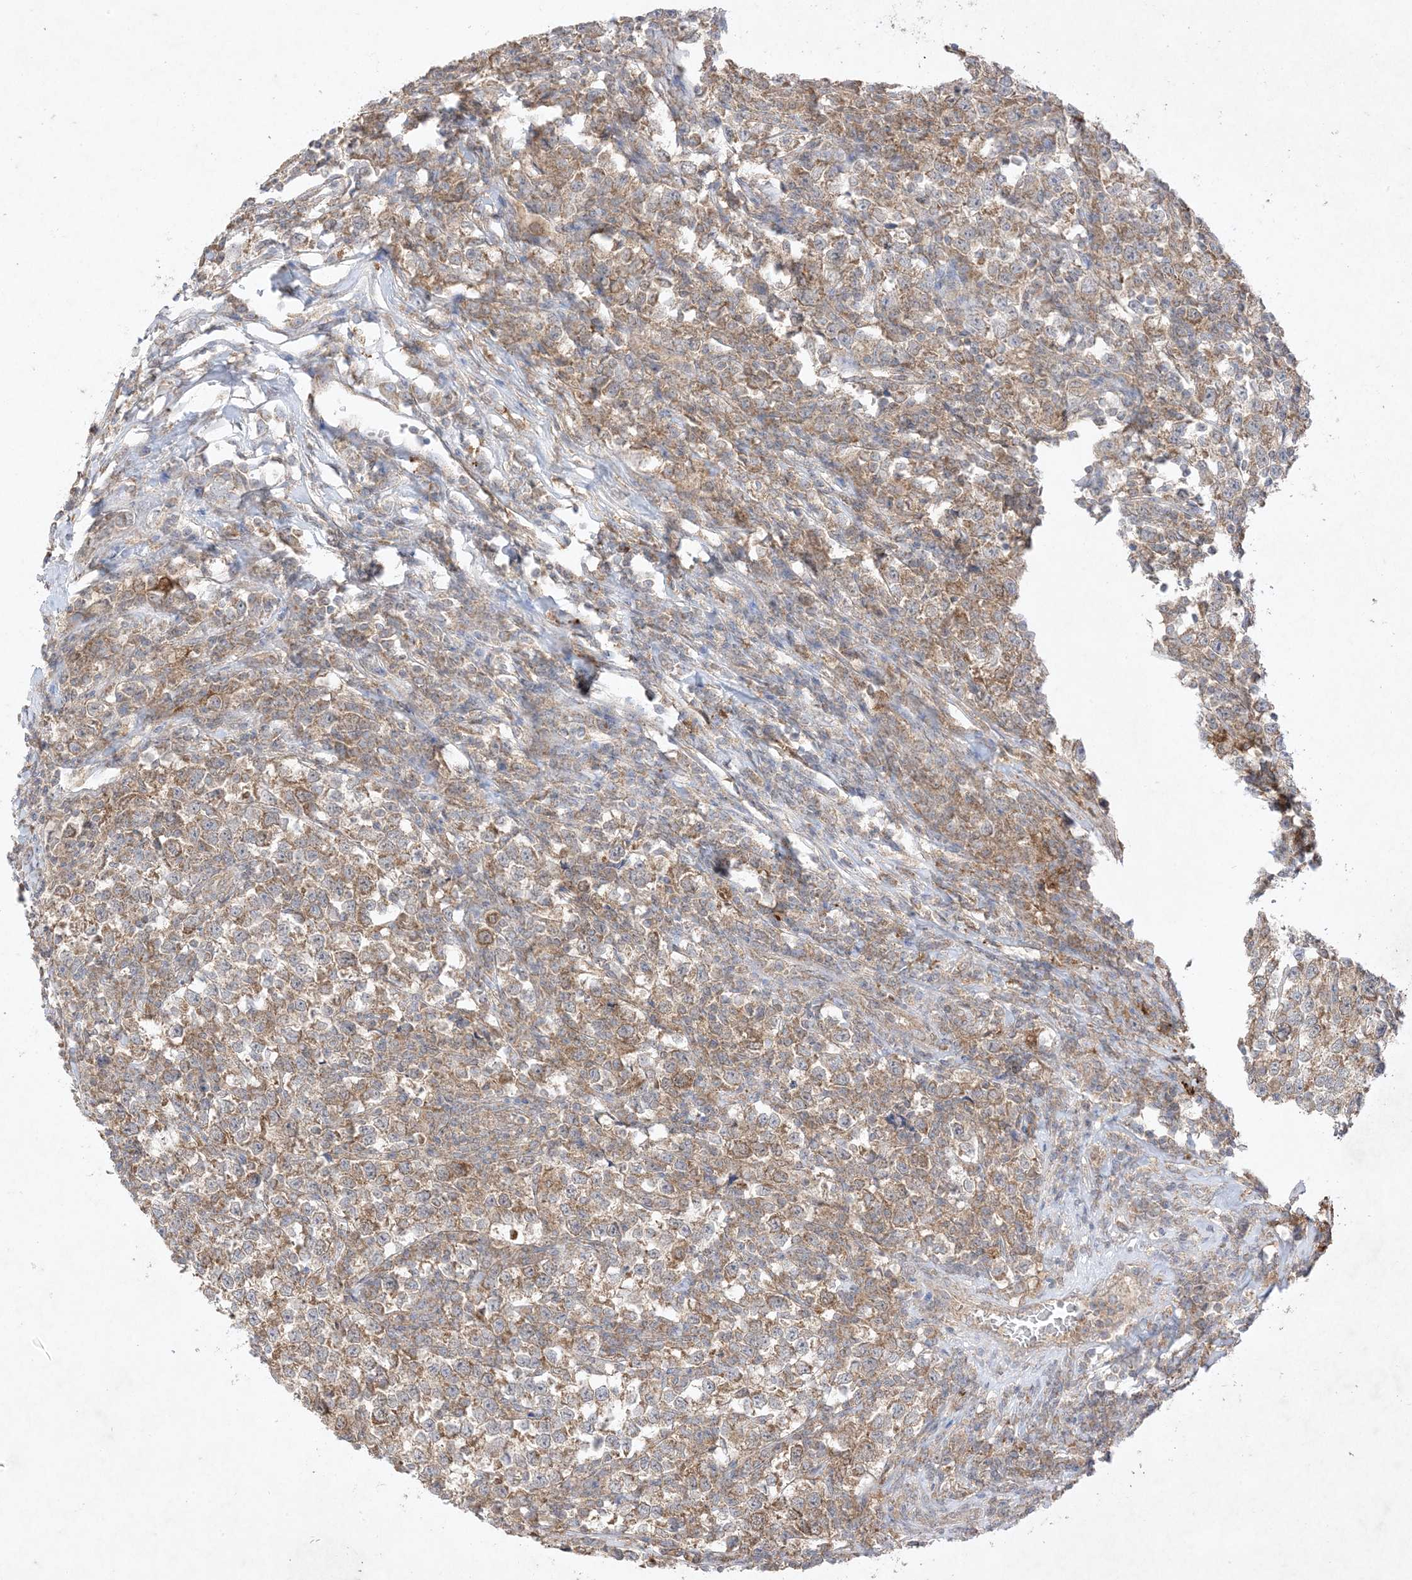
{"staining": {"intensity": "moderate", "quantity": ">75%", "location": "cytoplasmic/membranous"}, "tissue": "testis cancer", "cell_type": "Tumor cells", "image_type": "cancer", "snomed": [{"axis": "morphology", "description": "Normal tissue, NOS"}, {"axis": "morphology", "description": "Seminoma, NOS"}, {"axis": "topography", "description": "Testis"}], "caption": "Moderate cytoplasmic/membranous protein positivity is present in about >75% of tumor cells in testis cancer. (DAB (3,3'-diaminobenzidine) = brown stain, brightfield microscopy at high magnification).", "gene": "UBE2C", "patient": {"sex": "male", "age": 43}}